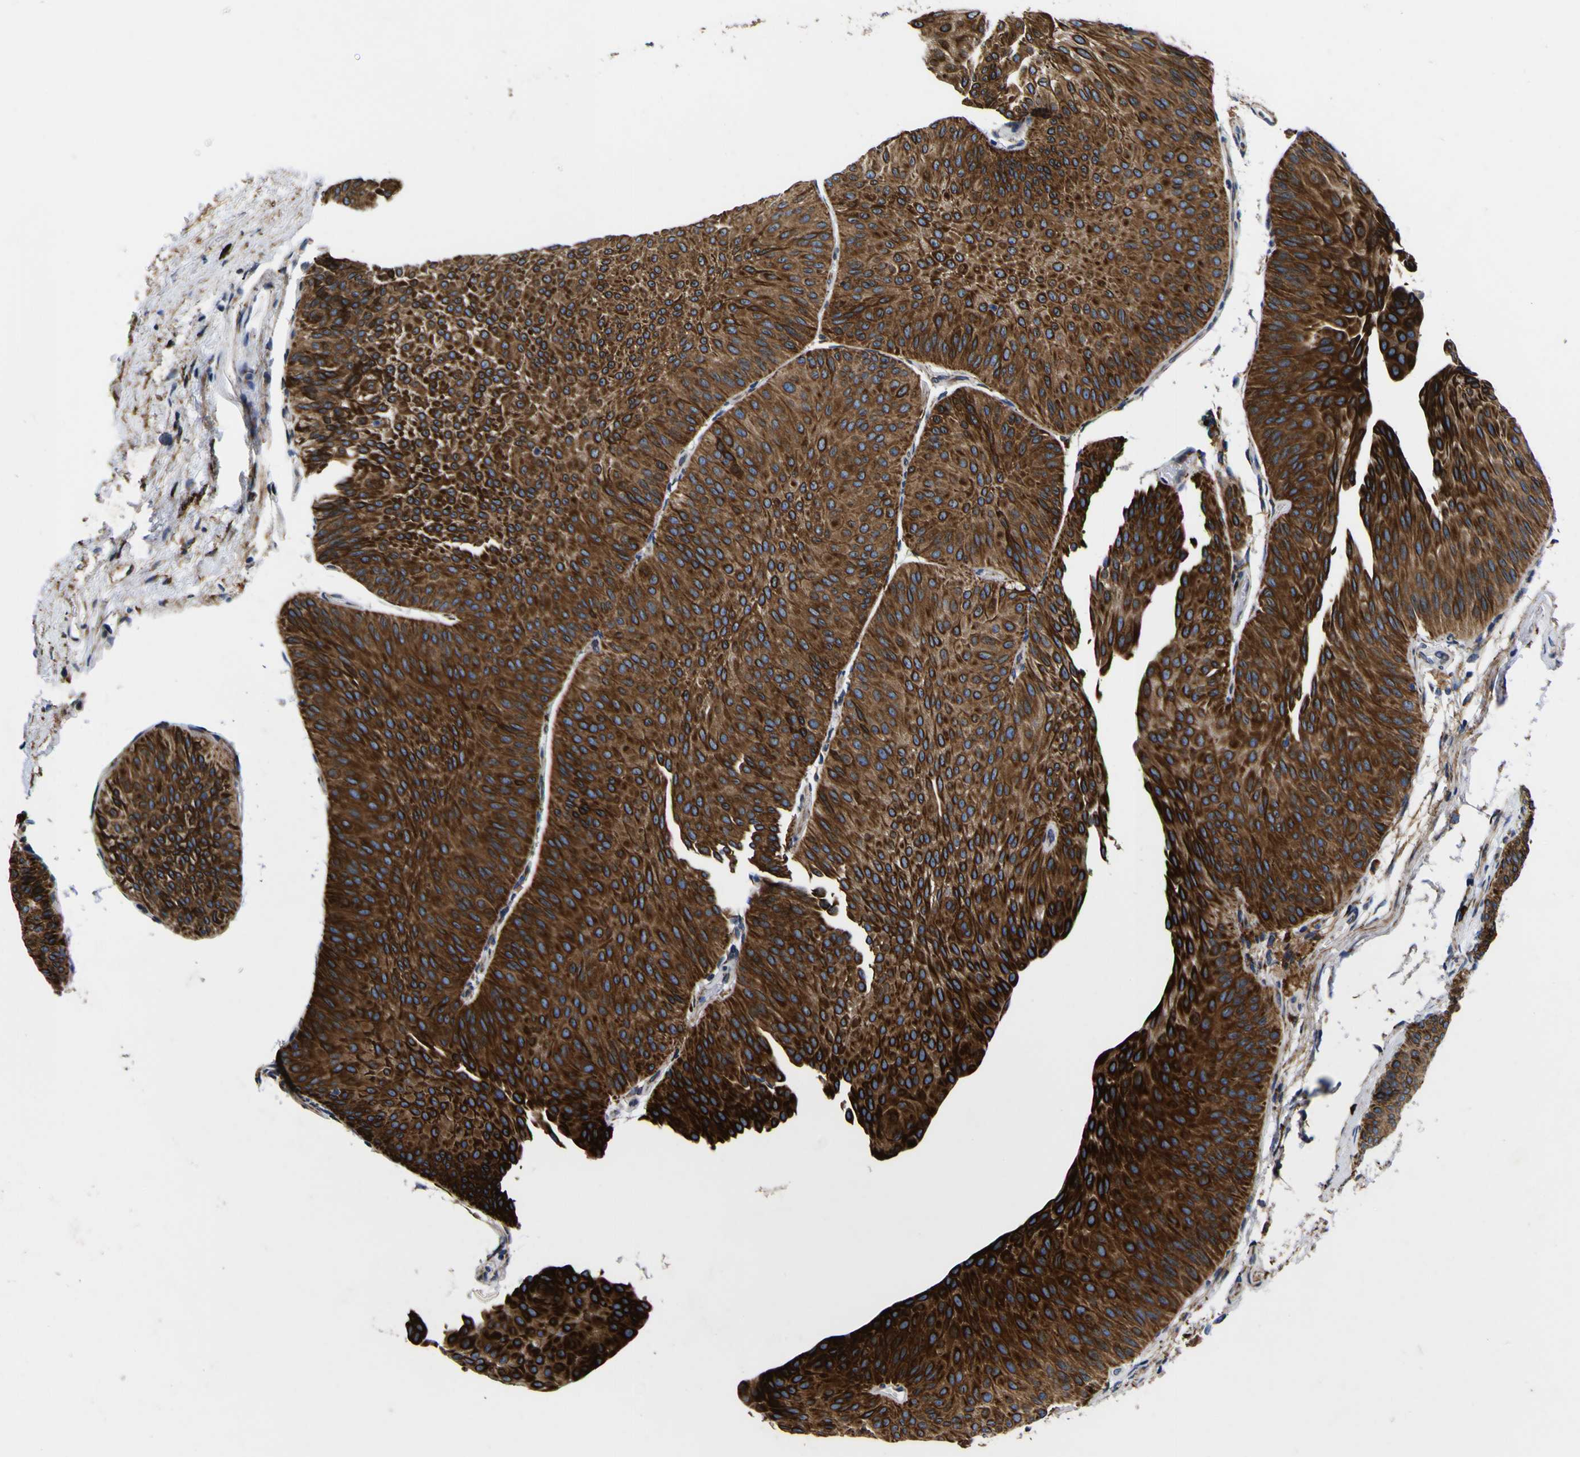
{"staining": {"intensity": "strong", "quantity": ">75%", "location": "cytoplasmic/membranous"}, "tissue": "urothelial cancer", "cell_type": "Tumor cells", "image_type": "cancer", "snomed": [{"axis": "morphology", "description": "Urothelial carcinoma, Low grade"}, {"axis": "topography", "description": "Urinary bladder"}], "caption": "This micrograph exhibits immunohistochemistry staining of low-grade urothelial carcinoma, with high strong cytoplasmic/membranous expression in approximately >75% of tumor cells.", "gene": "SCD", "patient": {"sex": "female", "age": 60}}